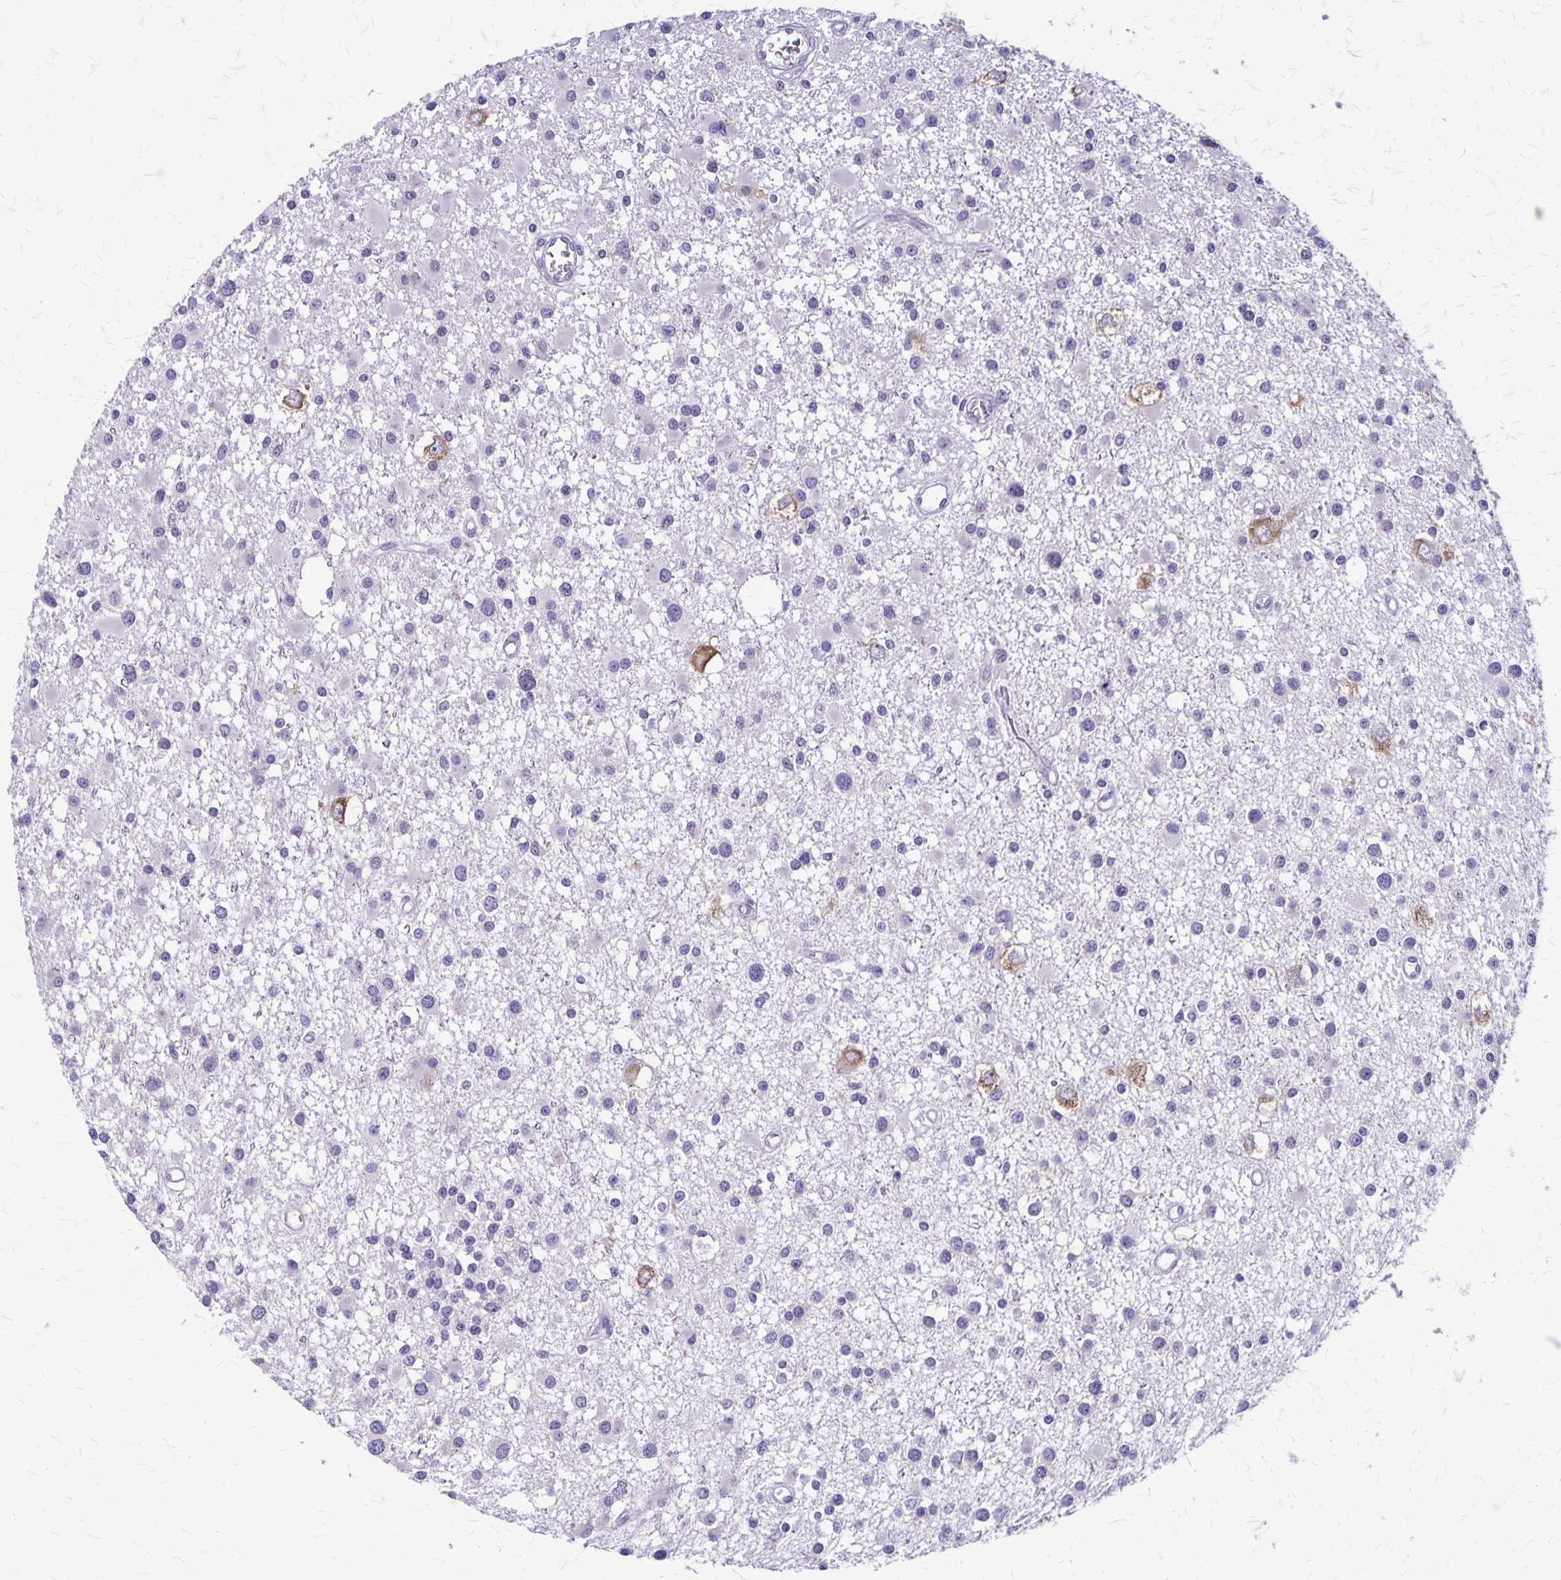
{"staining": {"intensity": "negative", "quantity": "none", "location": "none"}, "tissue": "glioma", "cell_type": "Tumor cells", "image_type": "cancer", "snomed": [{"axis": "morphology", "description": "Glioma, malignant, High grade"}, {"axis": "topography", "description": "Brain"}], "caption": "High-grade glioma (malignant) was stained to show a protein in brown. There is no significant positivity in tumor cells.", "gene": "PLXNB3", "patient": {"sex": "male", "age": 54}}